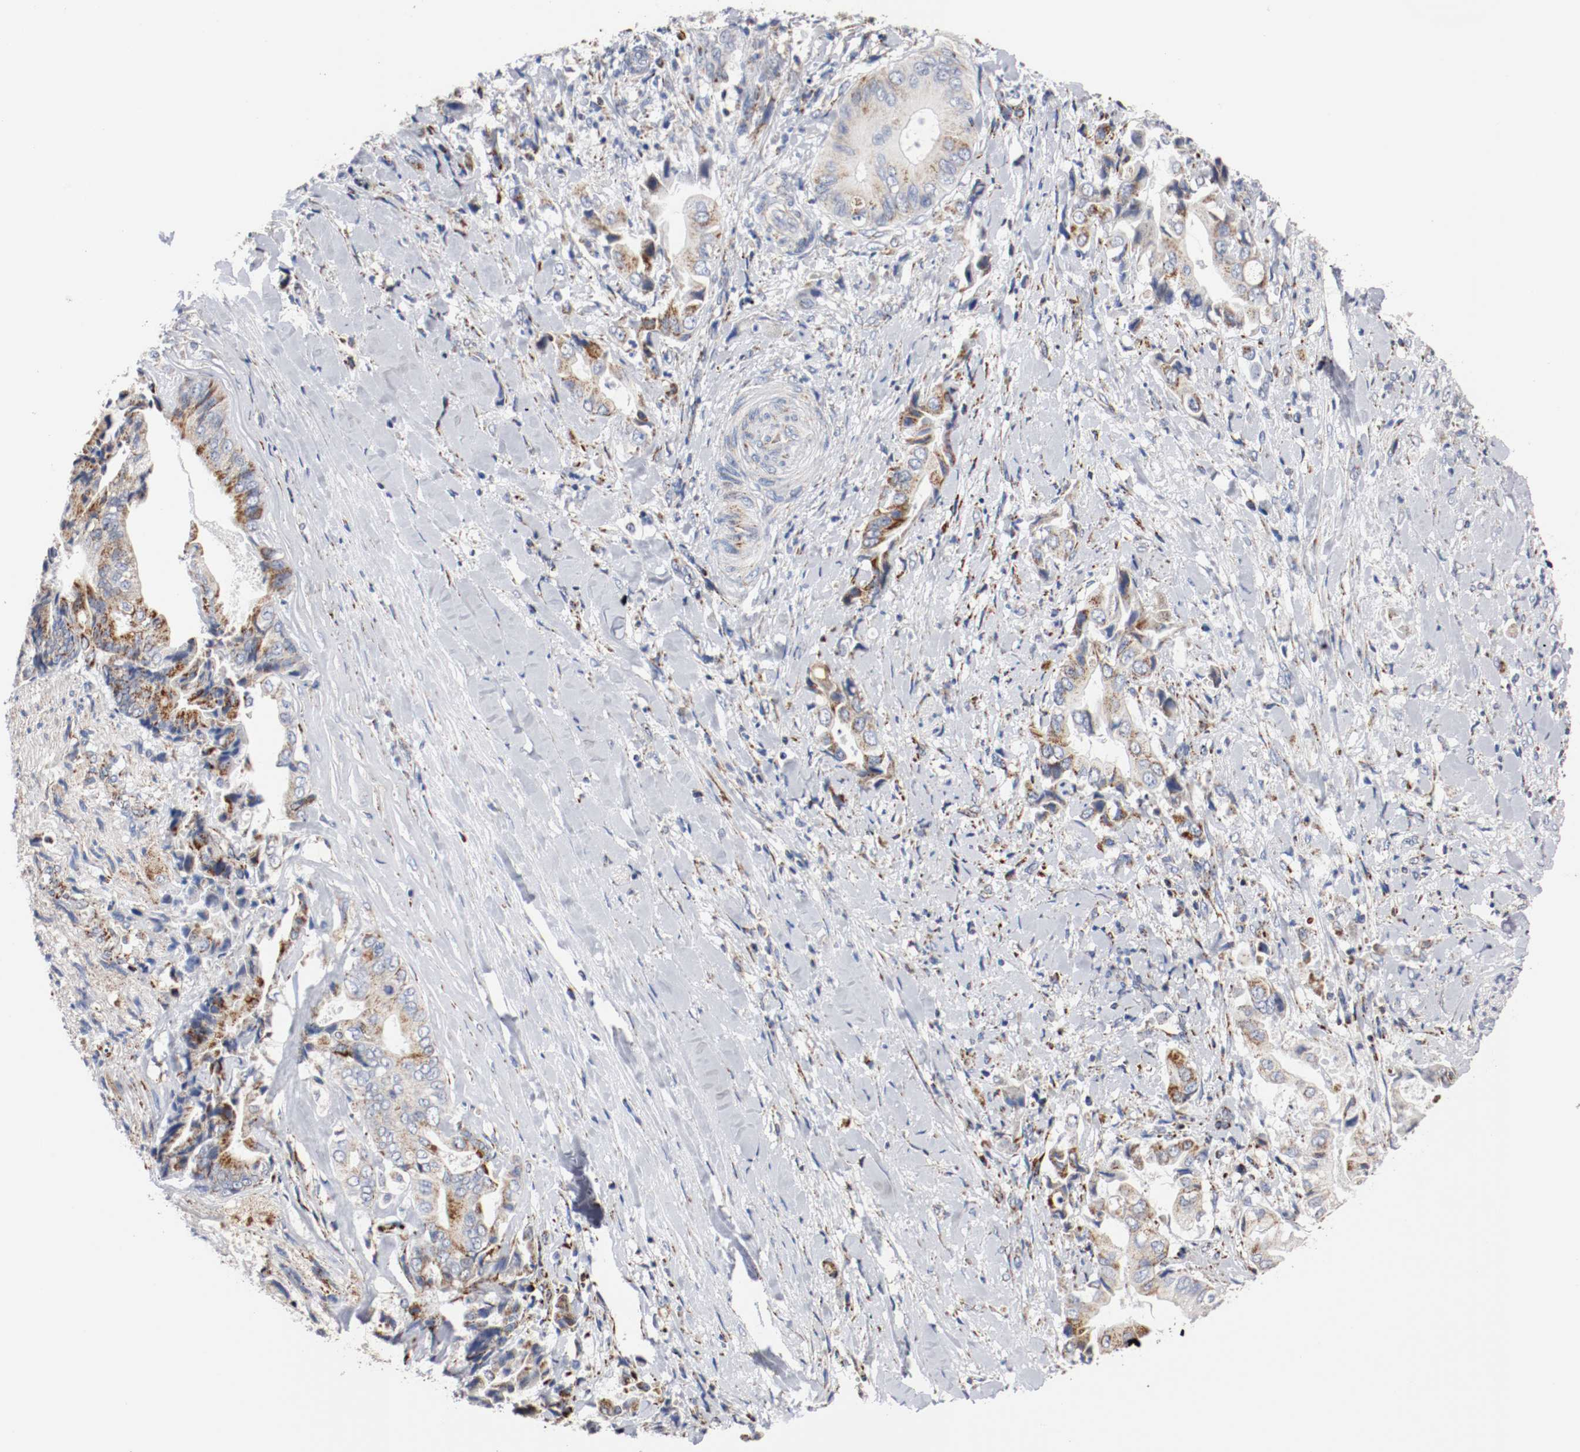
{"staining": {"intensity": "strong", "quantity": "25%-75%", "location": "cytoplasmic/membranous"}, "tissue": "liver cancer", "cell_type": "Tumor cells", "image_type": "cancer", "snomed": [{"axis": "morphology", "description": "Cholangiocarcinoma"}, {"axis": "topography", "description": "Liver"}], "caption": "An image showing strong cytoplasmic/membranous positivity in about 25%-75% of tumor cells in cholangiocarcinoma (liver), as visualized by brown immunohistochemical staining.", "gene": "TUBD1", "patient": {"sex": "male", "age": 58}}